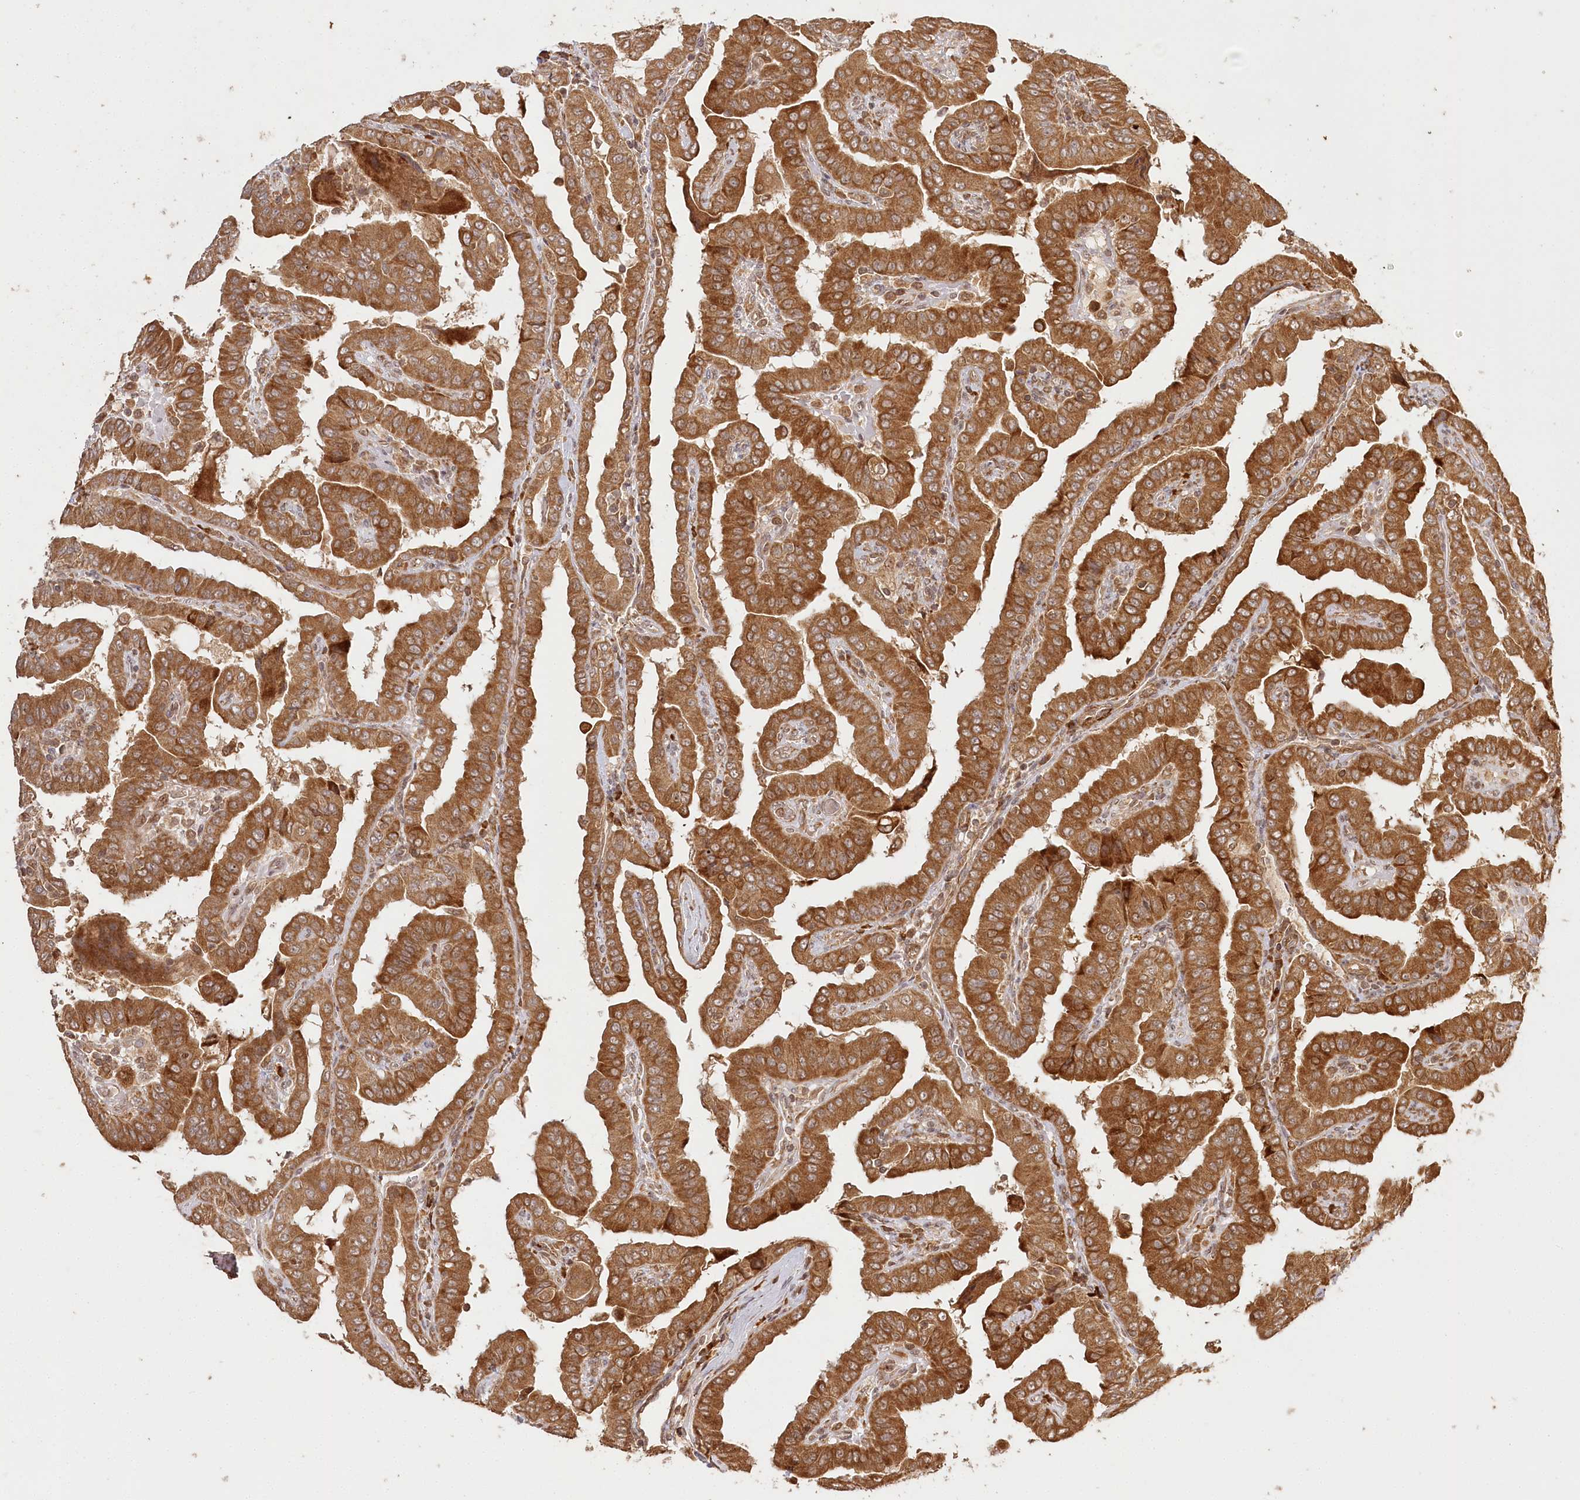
{"staining": {"intensity": "strong", "quantity": ">75%", "location": "cytoplasmic/membranous"}, "tissue": "thyroid cancer", "cell_type": "Tumor cells", "image_type": "cancer", "snomed": [{"axis": "morphology", "description": "Papillary adenocarcinoma, NOS"}, {"axis": "topography", "description": "Thyroid gland"}], "caption": "Immunohistochemical staining of thyroid cancer (papillary adenocarcinoma) reveals strong cytoplasmic/membranous protein staining in approximately >75% of tumor cells.", "gene": "ULK2", "patient": {"sex": "male", "age": 33}}